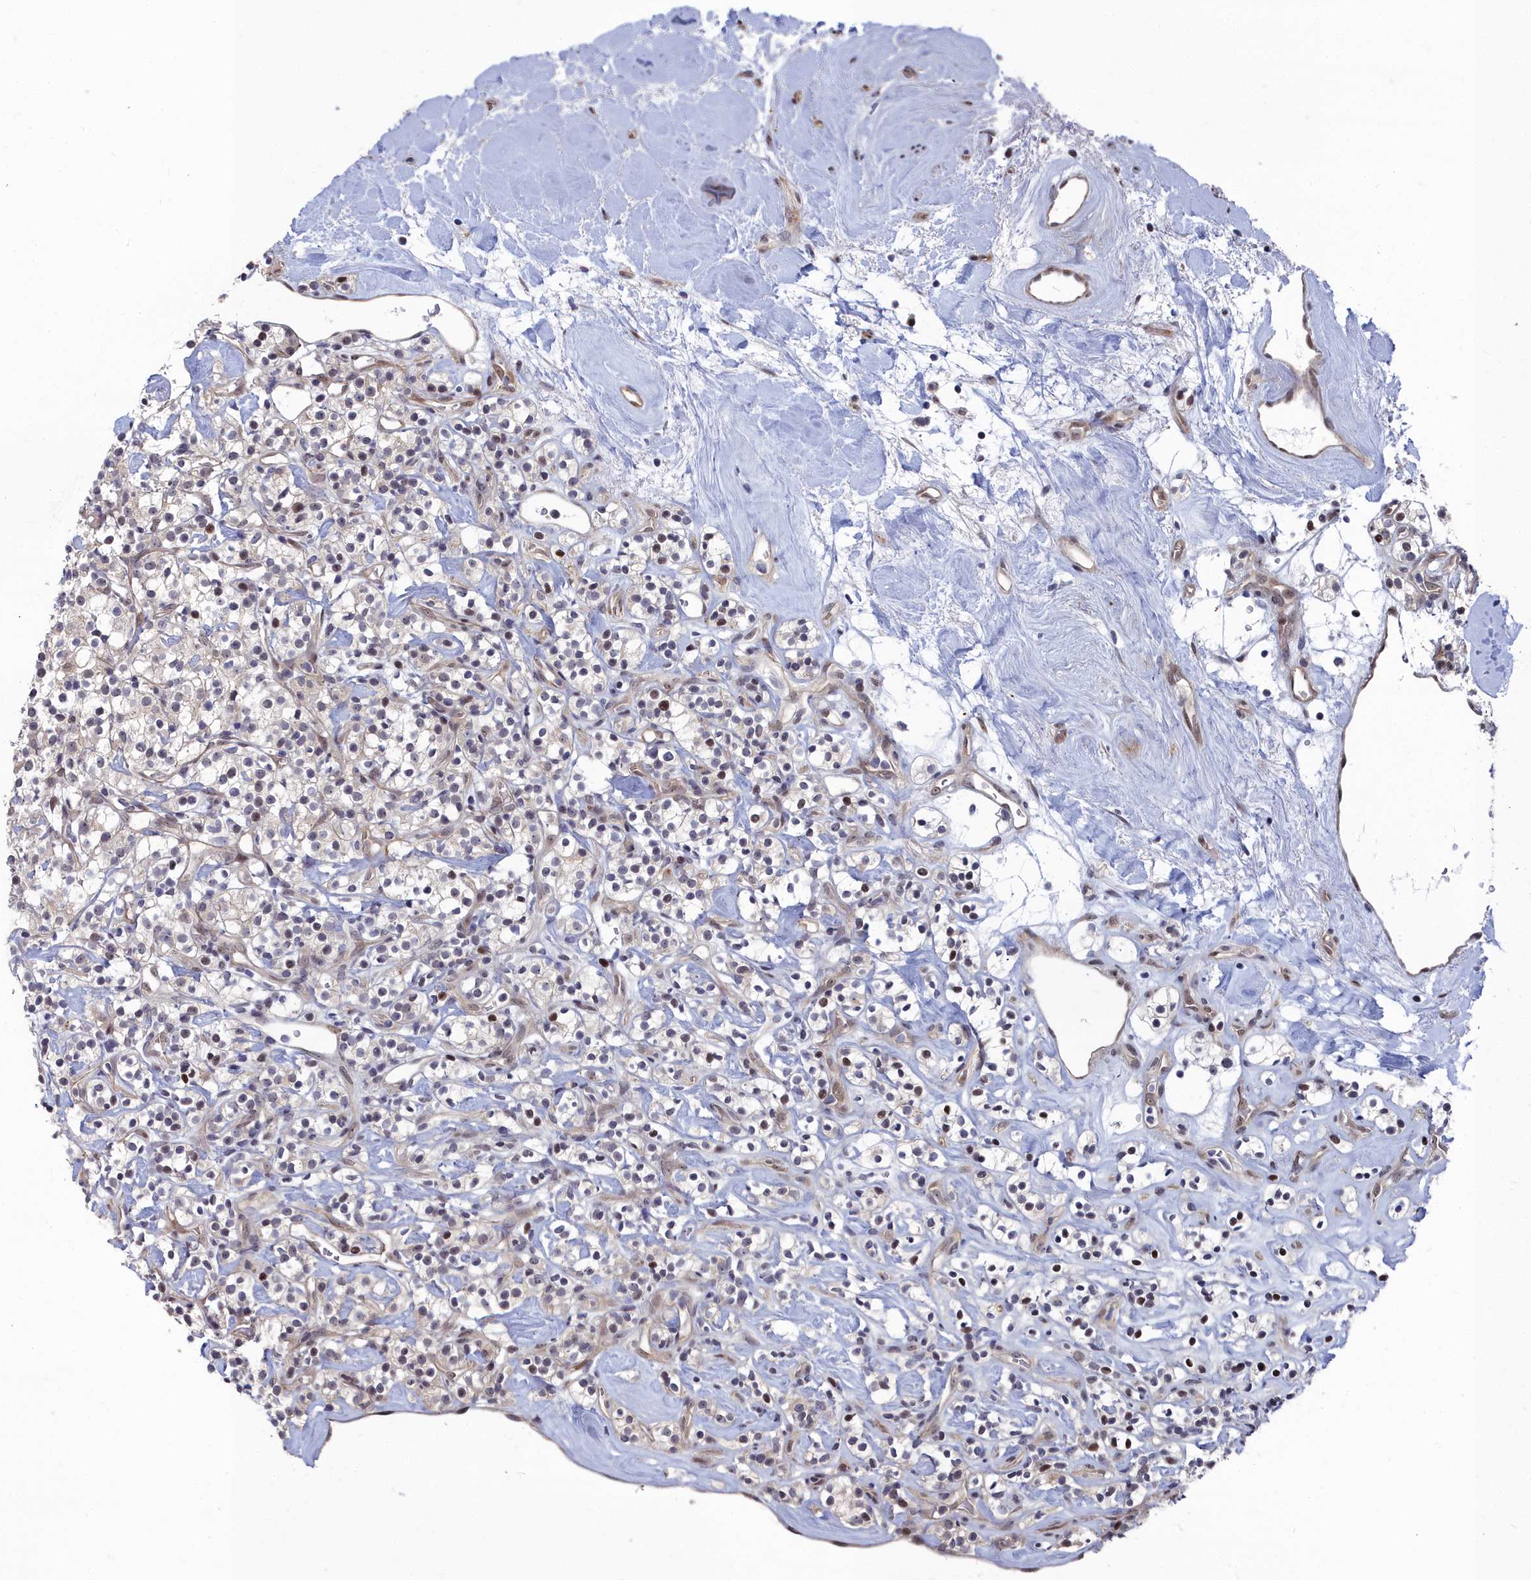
{"staining": {"intensity": "moderate", "quantity": "<25%", "location": "nuclear"}, "tissue": "renal cancer", "cell_type": "Tumor cells", "image_type": "cancer", "snomed": [{"axis": "morphology", "description": "Adenocarcinoma, NOS"}, {"axis": "topography", "description": "Kidney"}], "caption": "Renal adenocarcinoma stained for a protein reveals moderate nuclear positivity in tumor cells.", "gene": "RPS27A", "patient": {"sex": "male", "age": 77}}